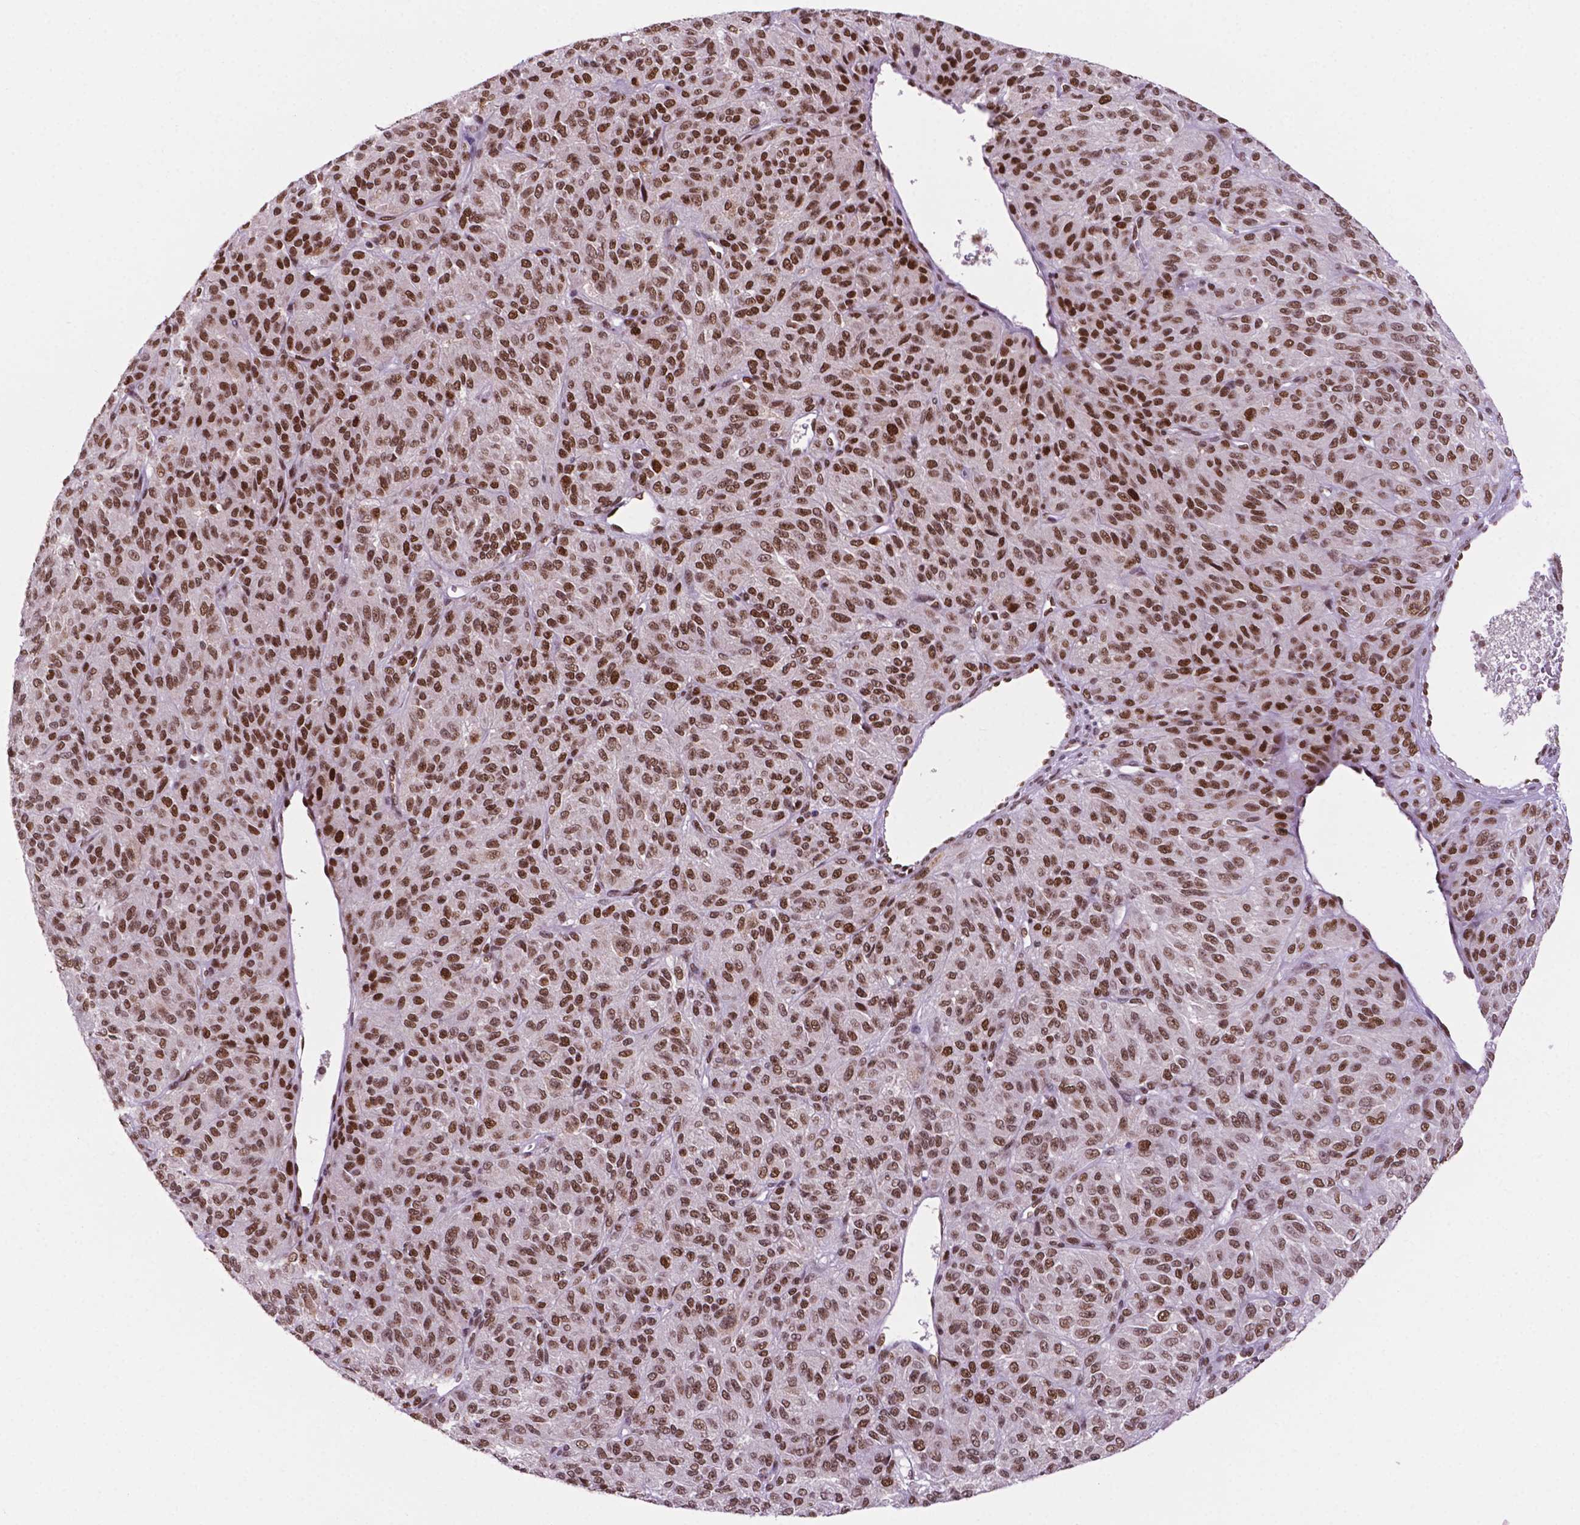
{"staining": {"intensity": "moderate", "quantity": "25%-75%", "location": "nuclear"}, "tissue": "melanoma", "cell_type": "Tumor cells", "image_type": "cancer", "snomed": [{"axis": "morphology", "description": "Malignant melanoma, Metastatic site"}, {"axis": "topography", "description": "Brain"}], "caption": "Immunohistochemical staining of melanoma exhibits medium levels of moderate nuclear protein expression in approximately 25%-75% of tumor cells.", "gene": "MLH1", "patient": {"sex": "female", "age": 56}}